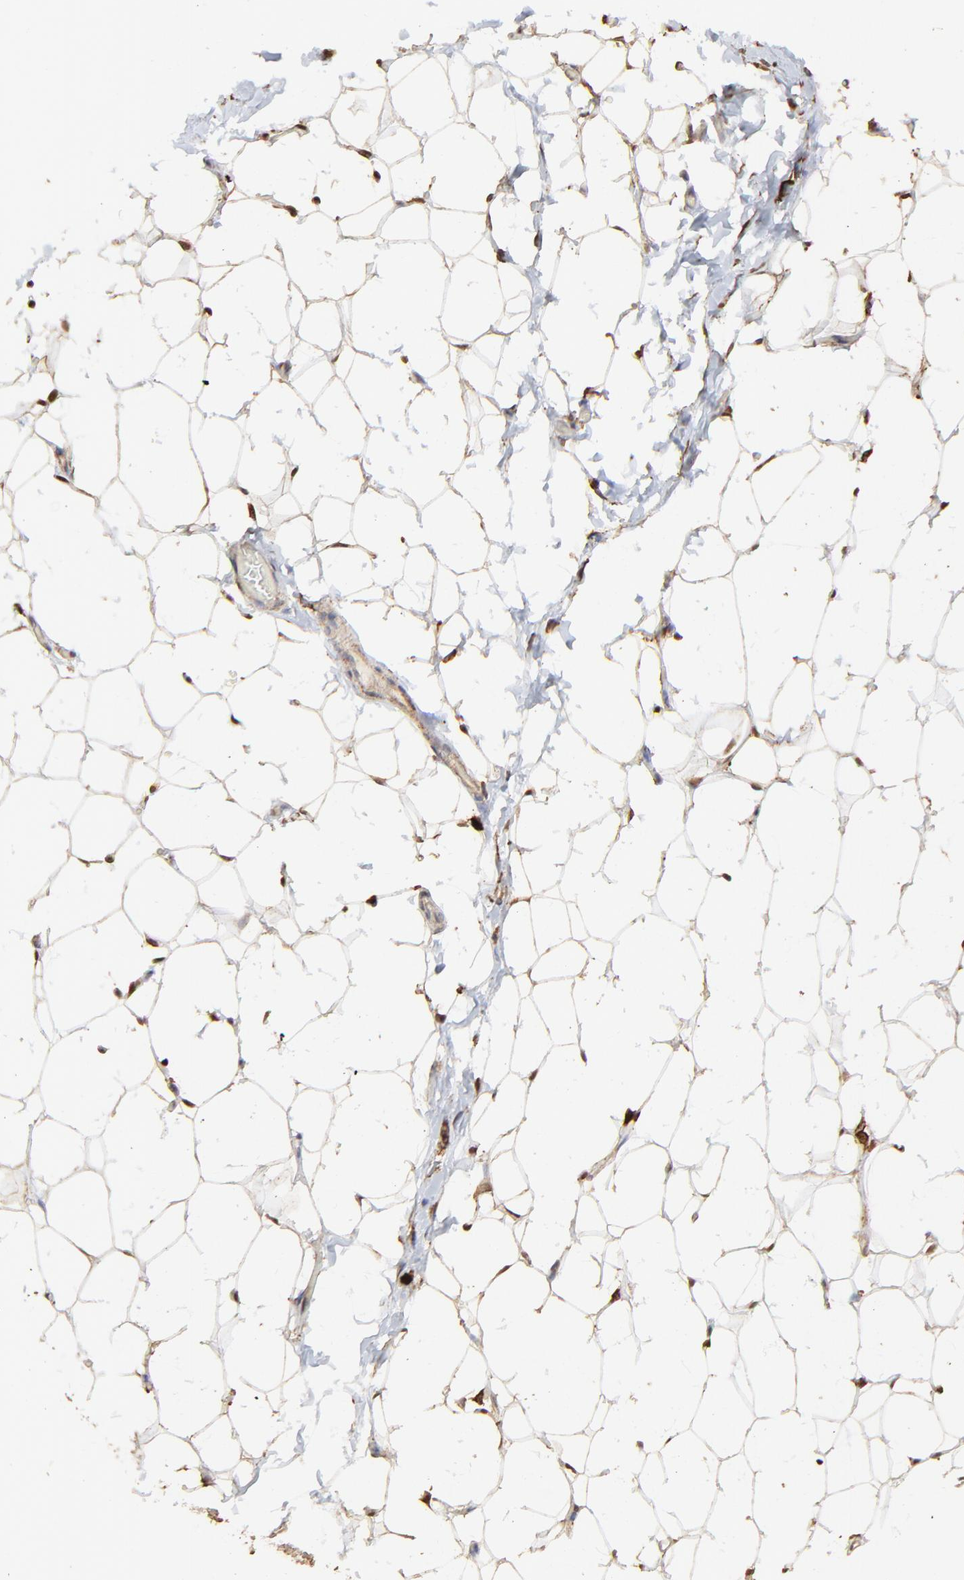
{"staining": {"intensity": "weak", "quantity": ">75%", "location": "cytoplasmic/membranous"}, "tissue": "adipose tissue", "cell_type": "Adipocytes", "image_type": "normal", "snomed": [{"axis": "morphology", "description": "Normal tissue, NOS"}, {"axis": "topography", "description": "Soft tissue"}], "caption": "This micrograph reveals immunohistochemistry staining of normal adipose tissue, with low weak cytoplasmic/membranous positivity in approximately >75% of adipocytes.", "gene": "SLC6A14", "patient": {"sex": "male", "age": 26}}